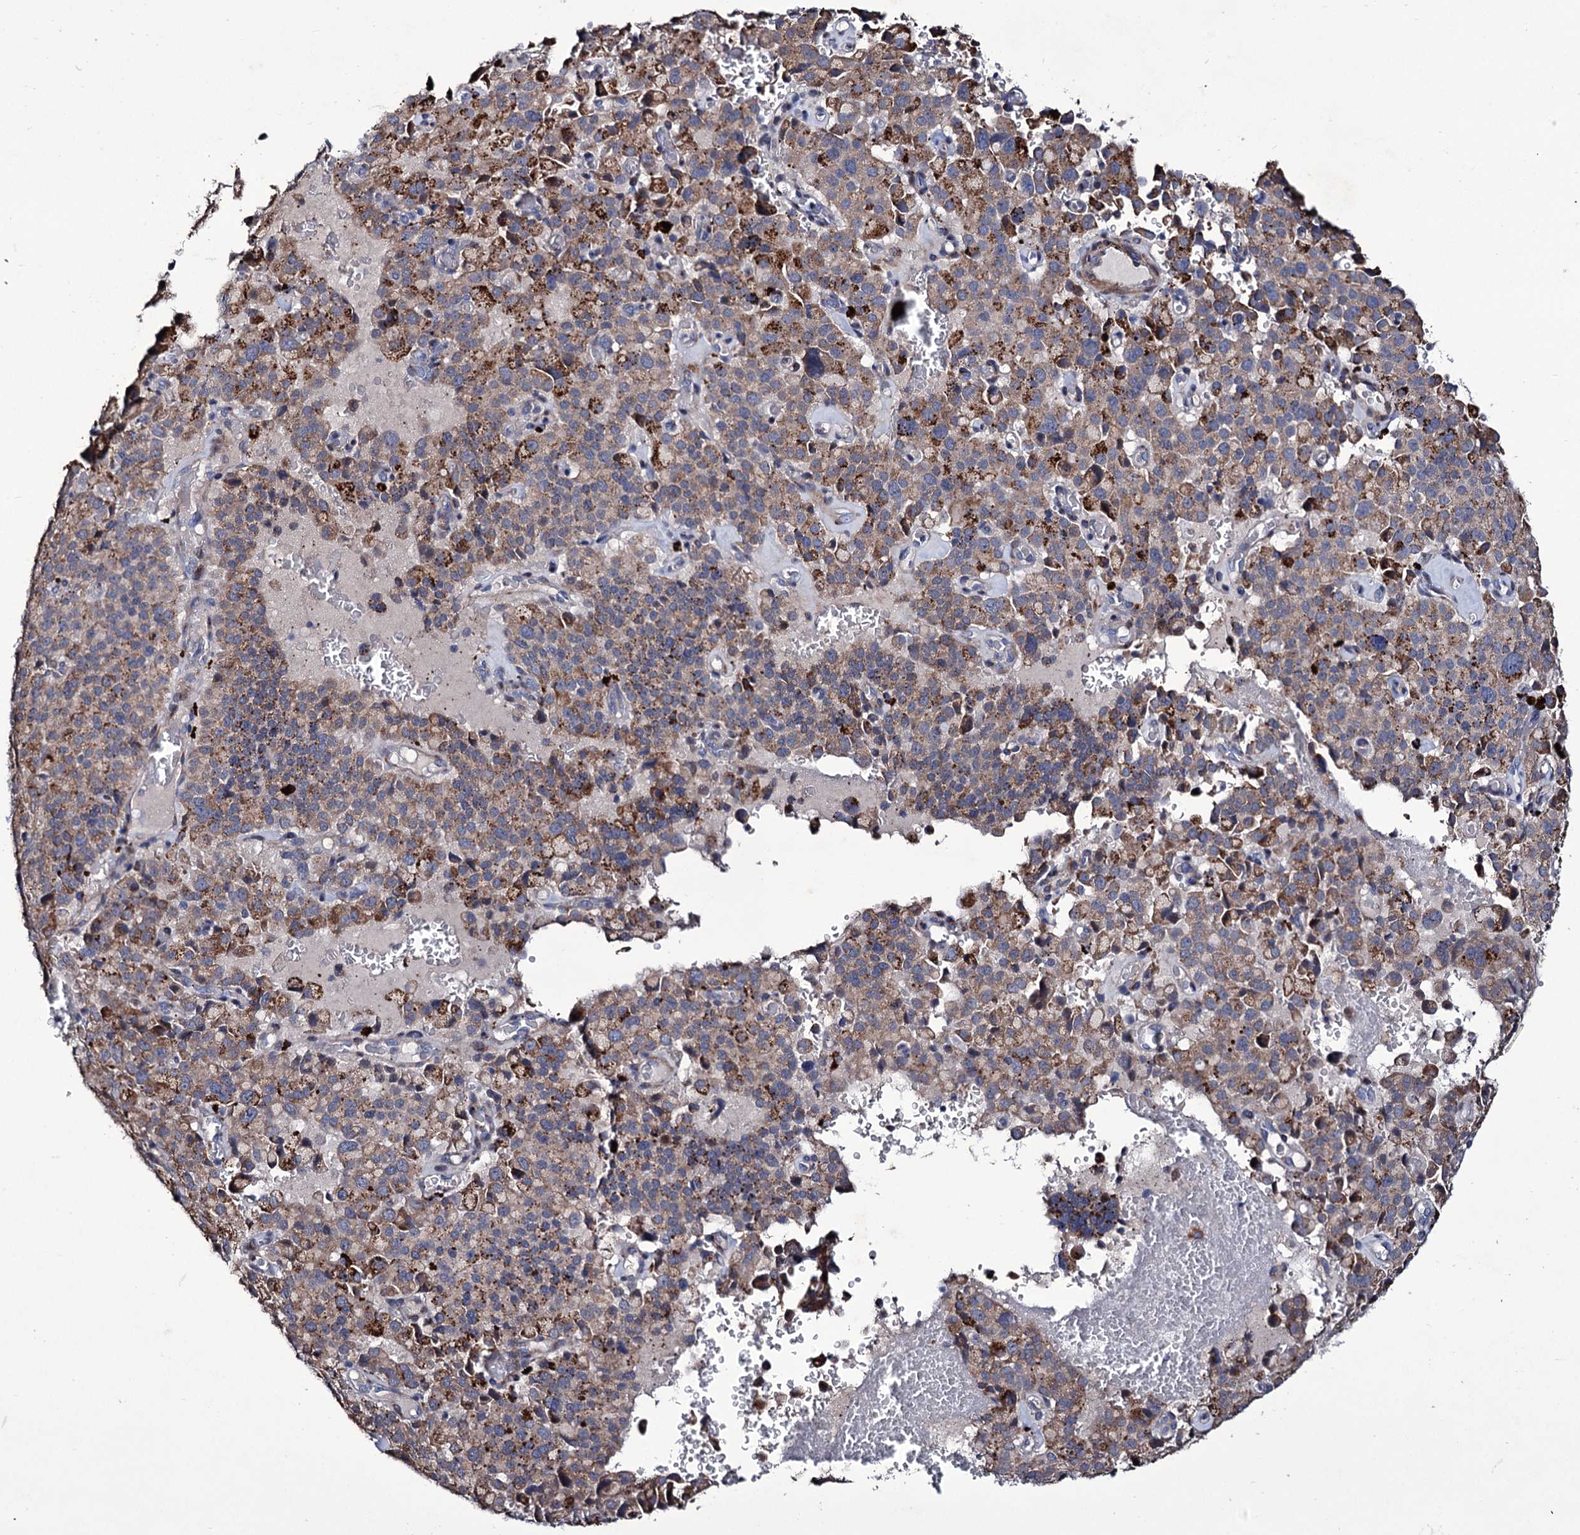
{"staining": {"intensity": "moderate", "quantity": "25%-75%", "location": "cytoplasmic/membranous"}, "tissue": "pancreatic cancer", "cell_type": "Tumor cells", "image_type": "cancer", "snomed": [{"axis": "morphology", "description": "Adenocarcinoma, NOS"}, {"axis": "topography", "description": "Pancreas"}], "caption": "A photomicrograph of human pancreatic adenocarcinoma stained for a protein displays moderate cytoplasmic/membranous brown staining in tumor cells.", "gene": "TUBGCP5", "patient": {"sex": "male", "age": 65}}